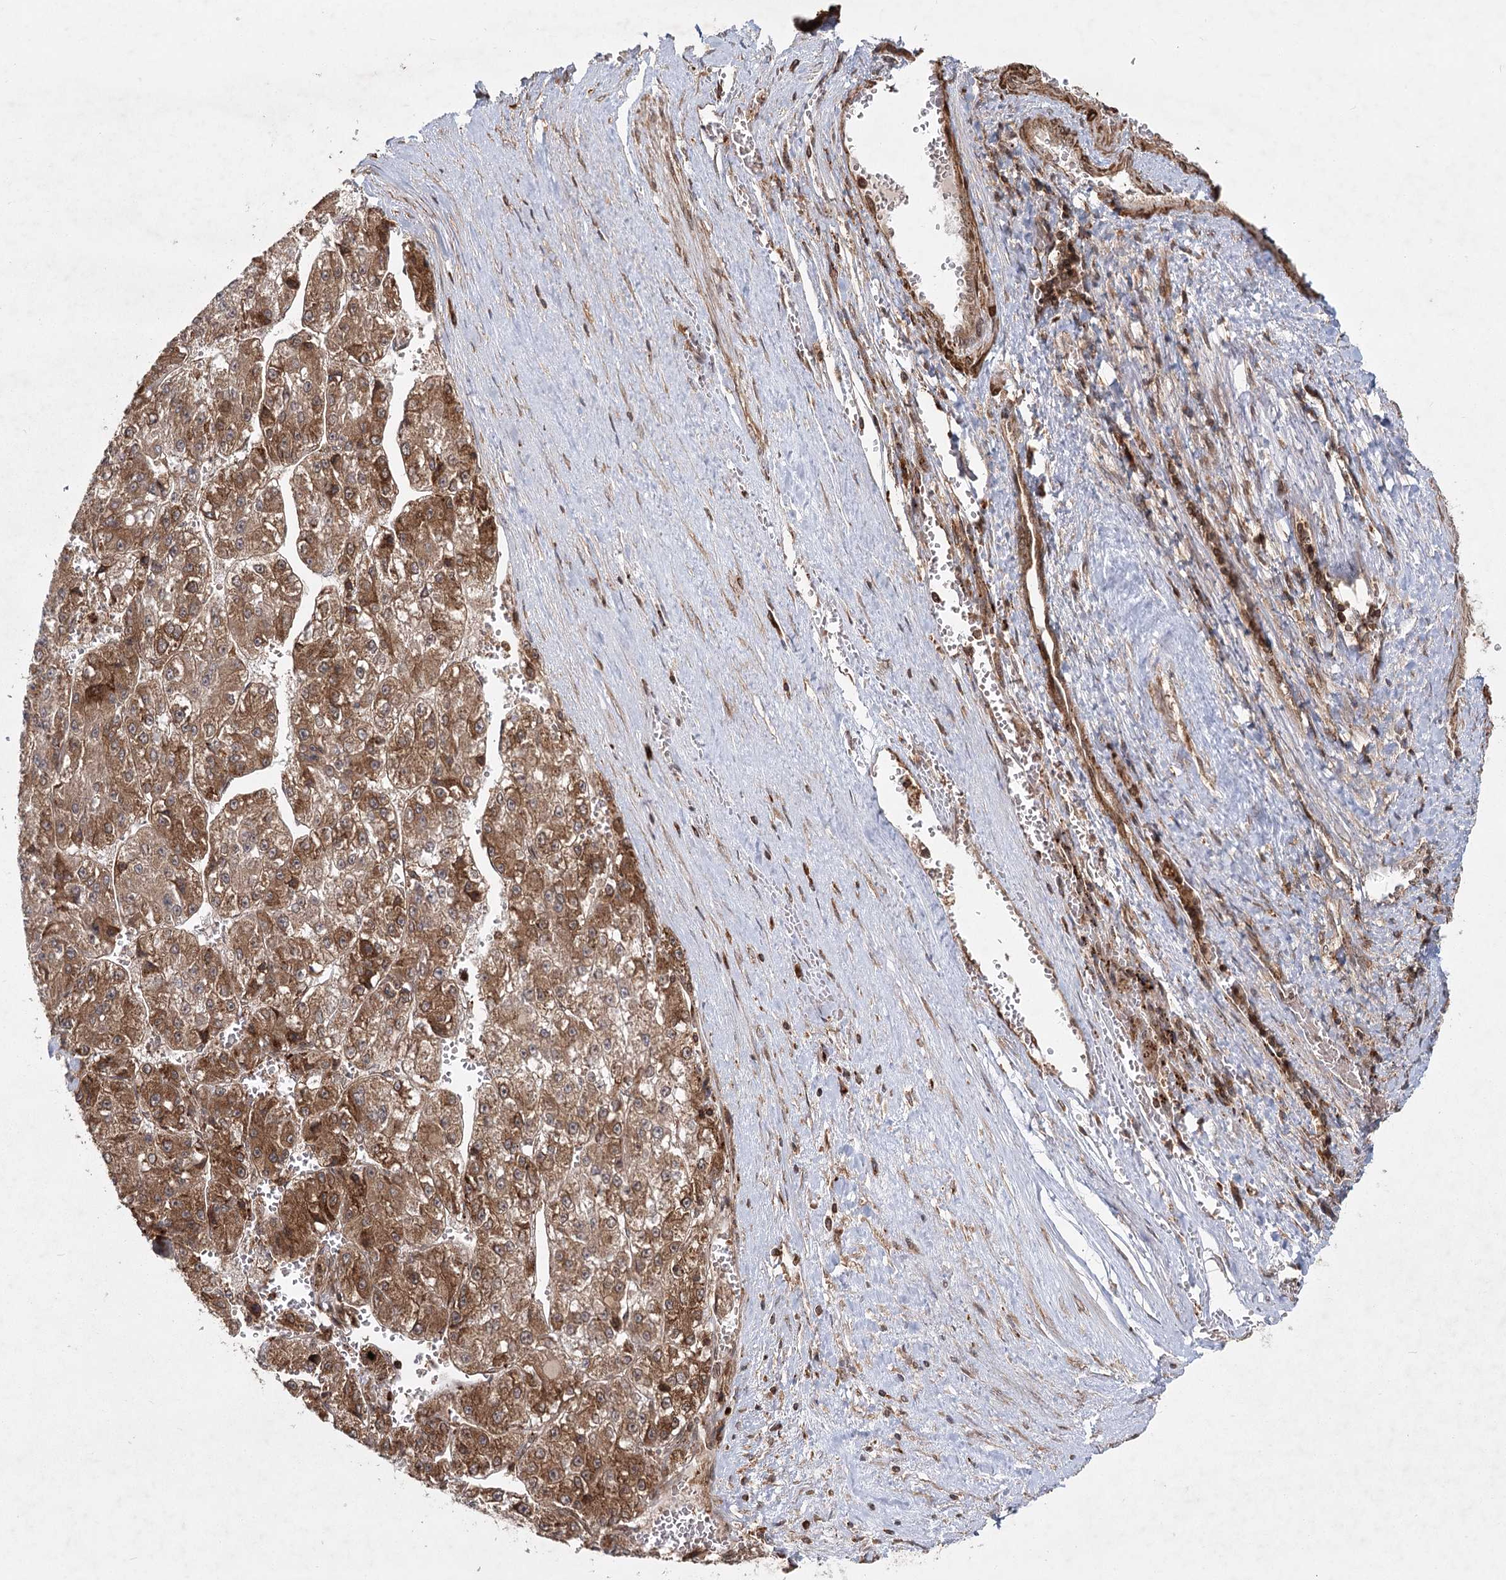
{"staining": {"intensity": "moderate", "quantity": ">75%", "location": "cytoplasmic/membranous"}, "tissue": "liver cancer", "cell_type": "Tumor cells", "image_type": "cancer", "snomed": [{"axis": "morphology", "description": "Carcinoma, Hepatocellular, NOS"}, {"axis": "topography", "description": "Liver"}], "caption": "Liver cancer (hepatocellular carcinoma) was stained to show a protein in brown. There is medium levels of moderate cytoplasmic/membranous staining in about >75% of tumor cells.", "gene": "MDFIC", "patient": {"sex": "female", "age": 73}}